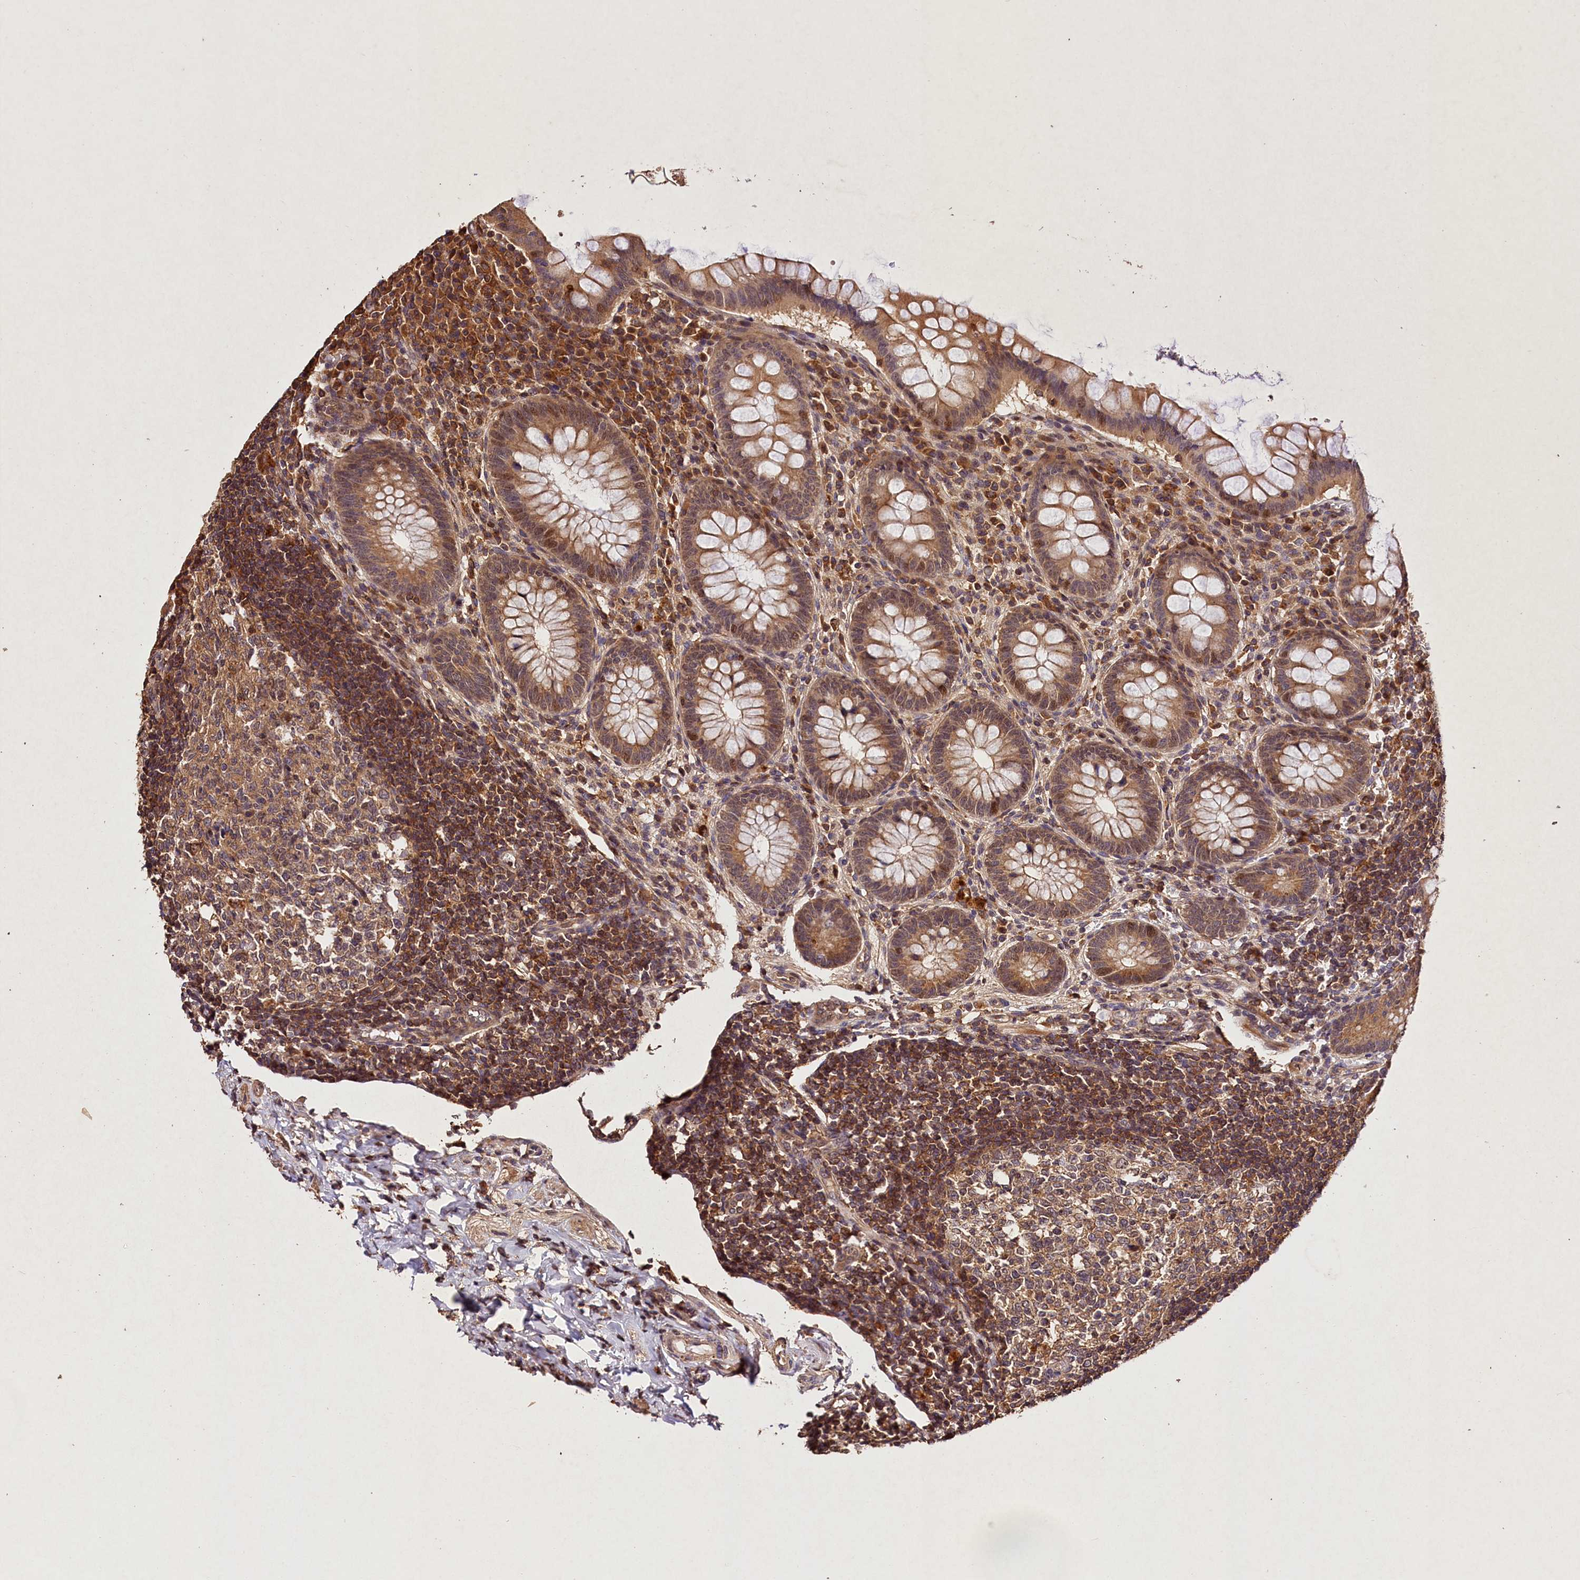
{"staining": {"intensity": "moderate", "quantity": ">75%", "location": "cytoplasmic/membranous"}, "tissue": "appendix", "cell_type": "Glandular cells", "image_type": "normal", "snomed": [{"axis": "morphology", "description": "Normal tissue, NOS"}, {"axis": "topography", "description": "Appendix"}], "caption": "Brown immunohistochemical staining in benign human appendix shows moderate cytoplasmic/membranous staining in about >75% of glandular cells. (DAB (3,3'-diaminobenzidine) = brown stain, brightfield microscopy at high magnification).", "gene": "KPTN", "patient": {"sex": "female", "age": 33}}